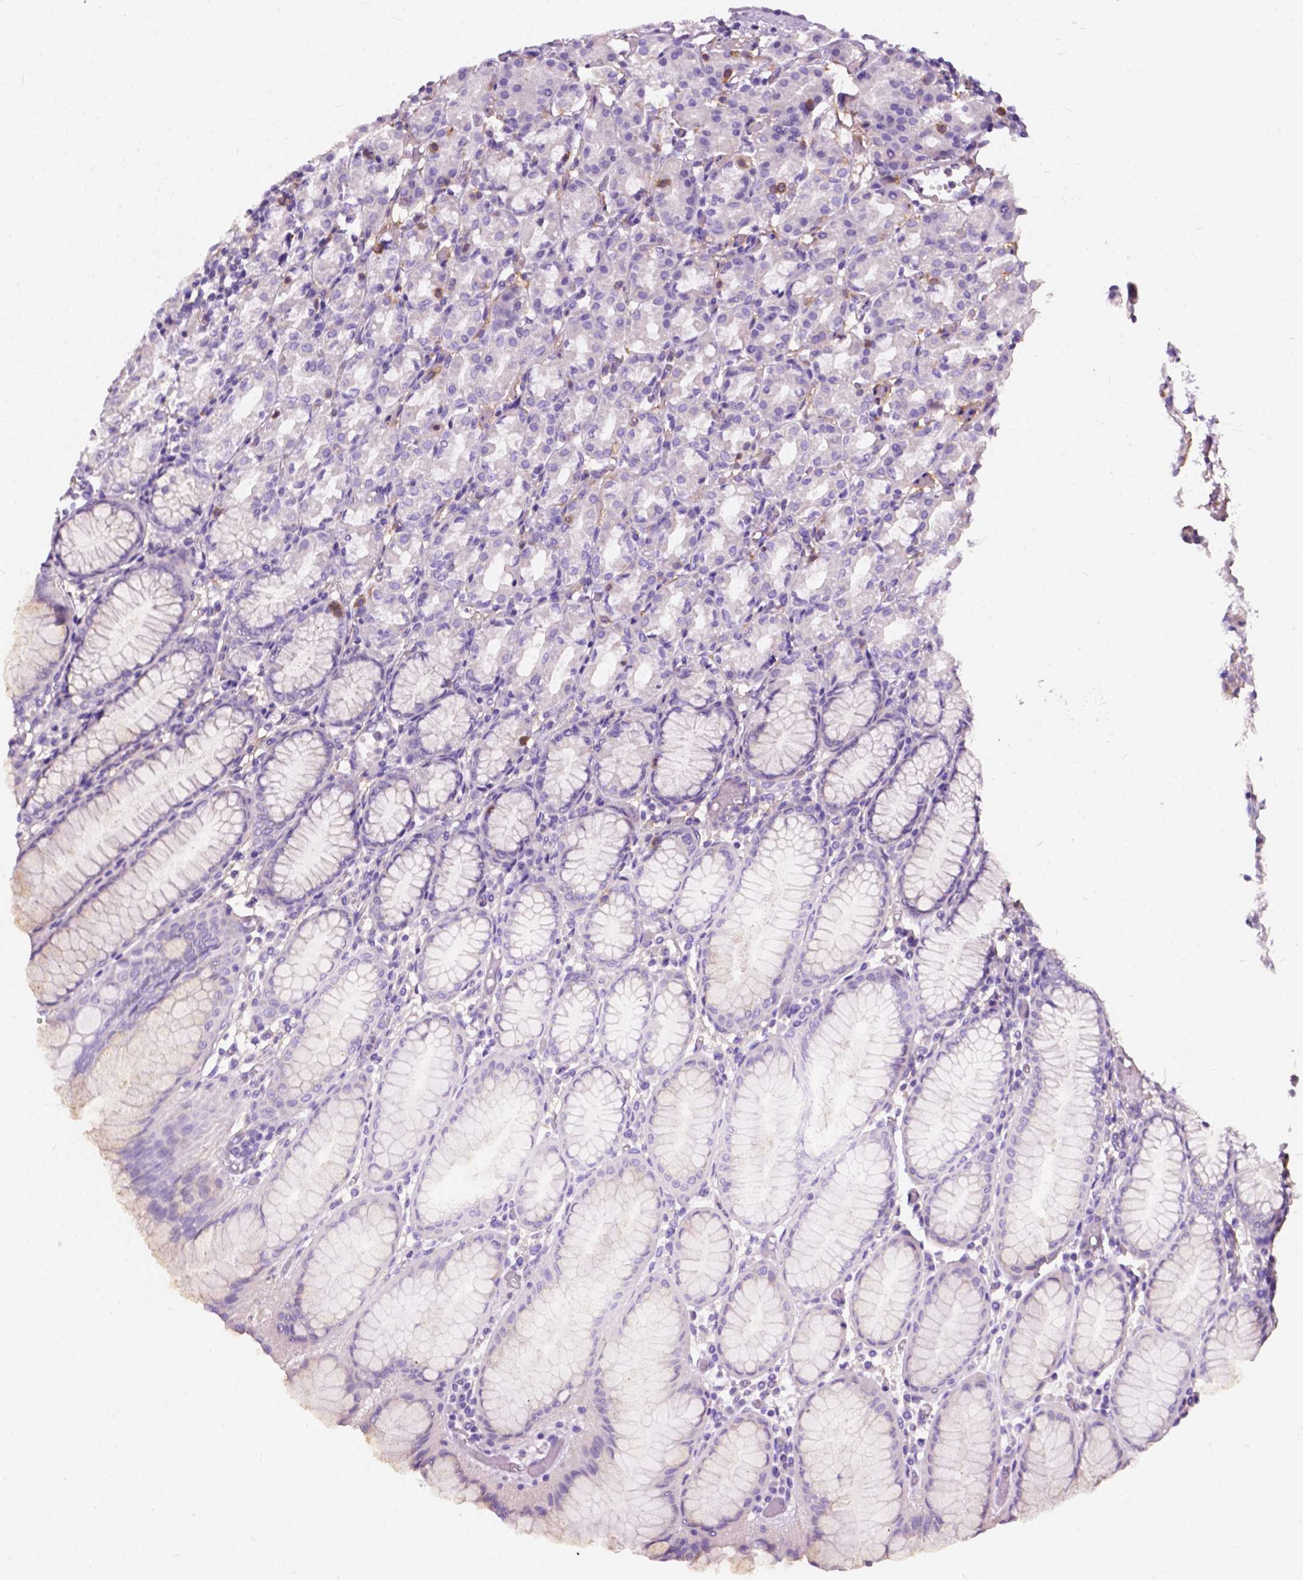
{"staining": {"intensity": "moderate", "quantity": "<25%", "location": "cytoplasmic/membranous"}, "tissue": "stomach", "cell_type": "Glandular cells", "image_type": "normal", "snomed": [{"axis": "morphology", "description": "Normal tissue, NOS"}, {"axis": "topography", "description": "Stomach"}], "caption": "IHC staining of benign stomach, which reveals low levels of moderate cytoplasmic/membranous expression in approximately <25% of glandular cells indicating moderate cytoplasmic/membranous protein staining. The staining was performed using DAB (3,3'-diaminobenzidine) (brown) for protein detection and nuclei were counterstained in hematoxylin (blue).", "gene": "GNAO1", "patient": {"sex": "female", "age": 57}}